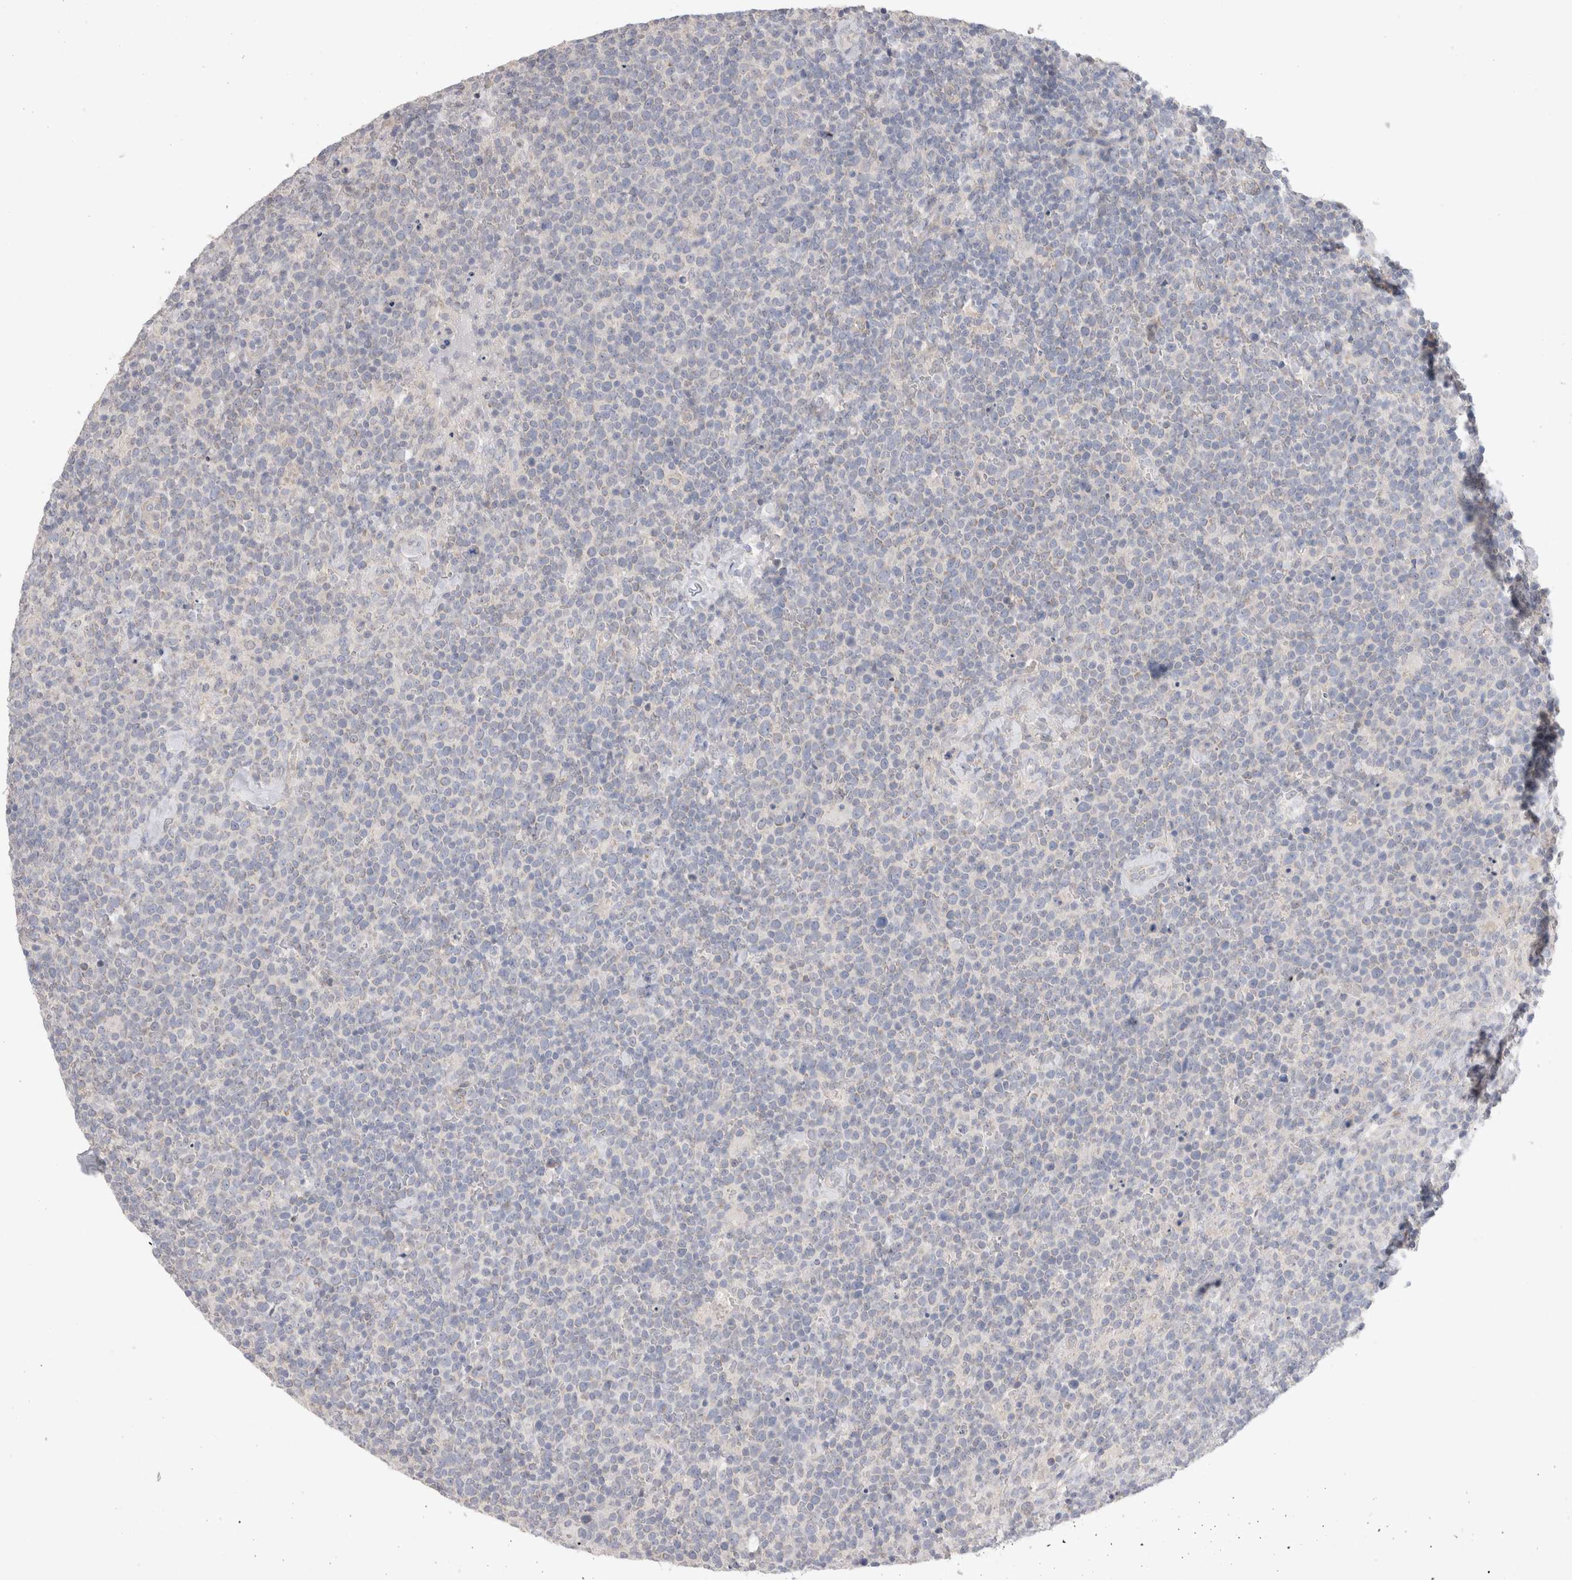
{"staining": {"intensity": "negative", "quantity": "none", "location": "none"}, "tissue": "lymphoma", "cell_type": "Tumor cells", "image_type": "cancer", "snomed": [{"axis": "morphology", "description": "Malignant lymphoma, non-Hodgkin's type, High grade"}, {"axis": "topography", "description": "Lymph node"}], "caption": "An immunohistochemistry histopathology image of lymphoma is shown. There is no staining in tumor cells of lymphoma.", "gene": "DMD", "patient": {"sex": "male", "age": 61}}